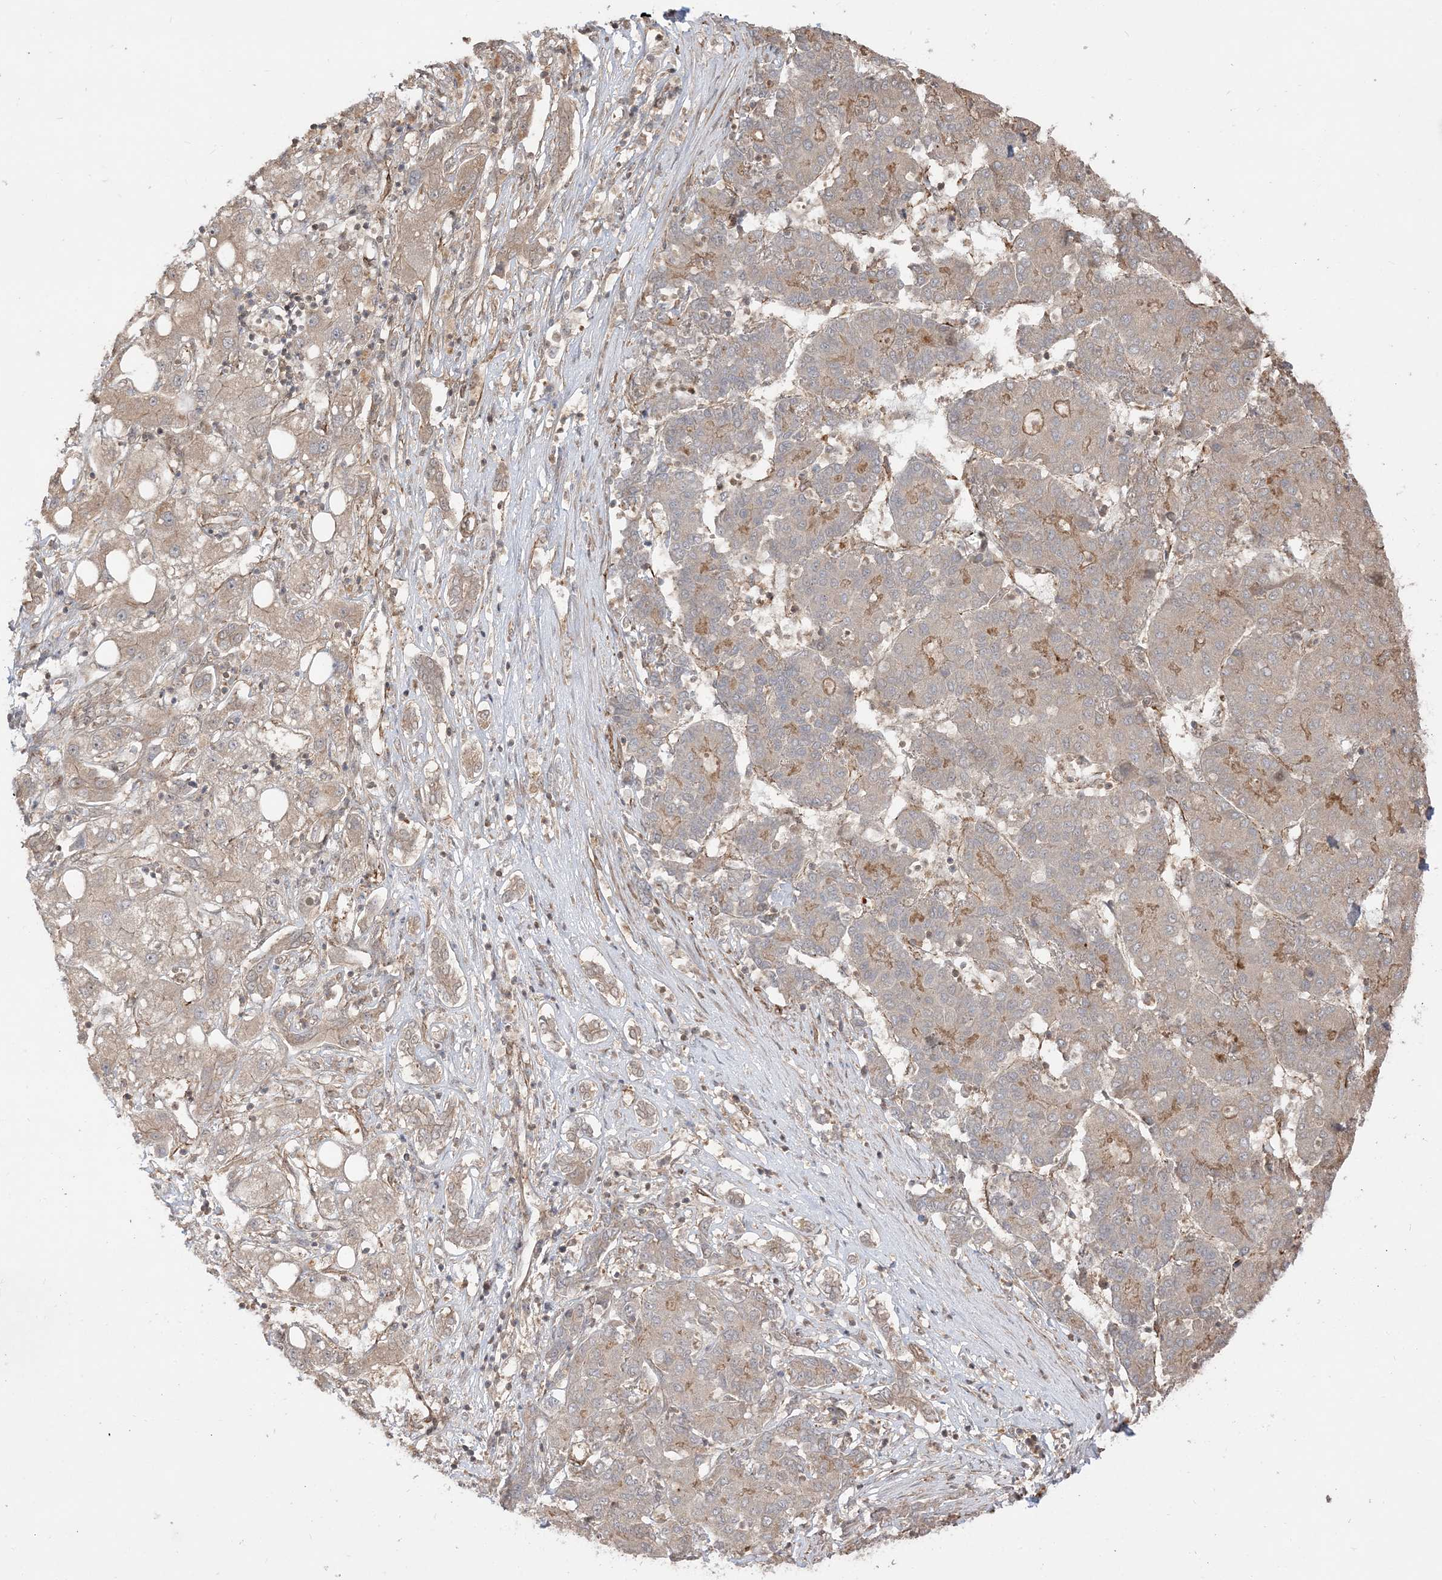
{"staining": {"intensity": "weak", "quantity": "<25%", "location": "cytoplasmic/membranous"}, "tissue": "liver cancer", "cell_type": "Tumor cells", "image_type": "cancer", "snomed": [{"axis": "morphology", "description": "Carcinoma, Hepatocellular, NOS"}, {"axis": "topography", "description": "Liver"}], "caption": "Photomicrograph shows no protein expression in tumor cells of liver hepatocellular carcinoma tissue. (Brightfield microscopy of DAB immunohistochemistry at high magnification).", "gene": "TBCC", "patient": {"sex": "male", "age": 65}}